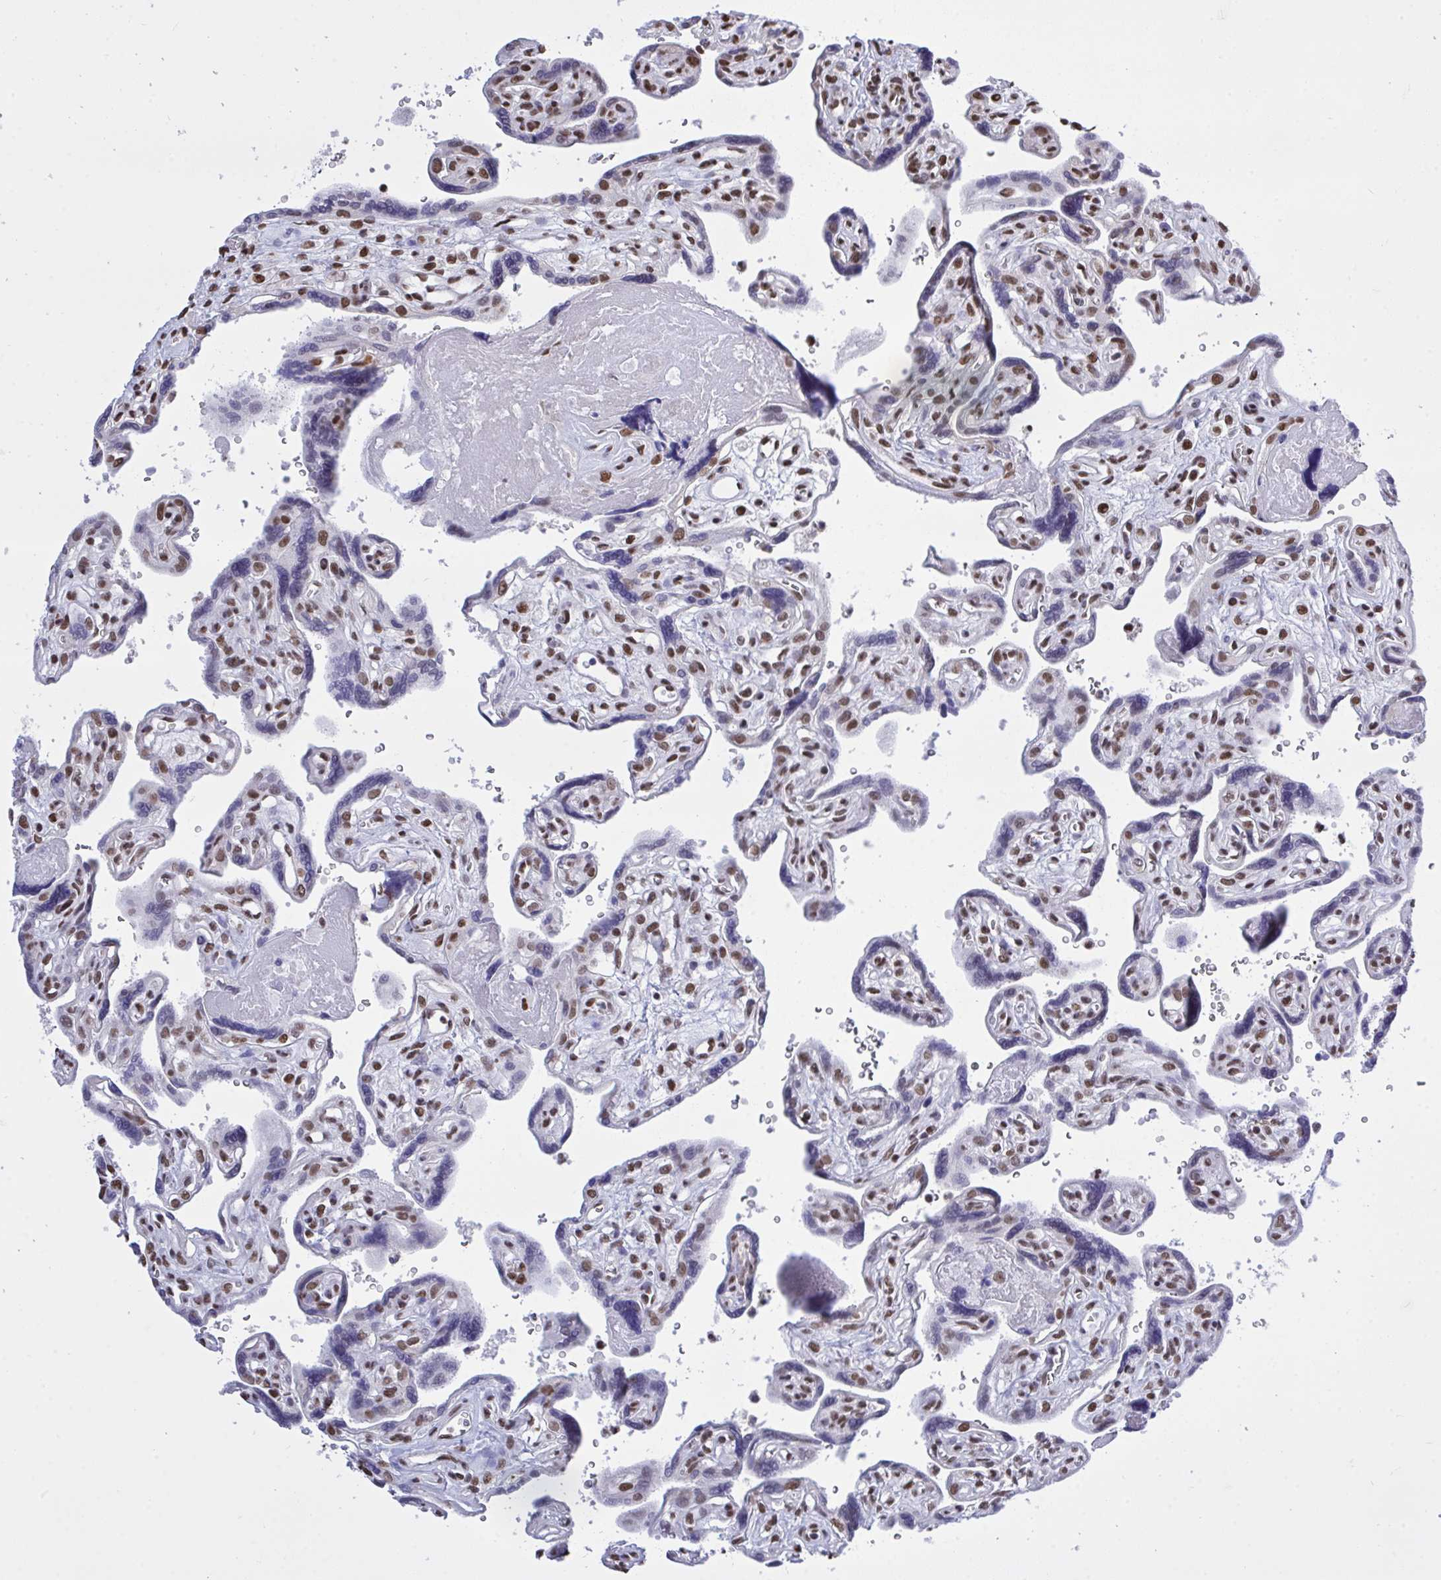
{"staining": {"intensity": "strong", "quantity": "25%-75%", "location": "nuclear"}, "tissue": "placenta", "cell_type": "Decidual cells", "image_type": "normal", "snomed": [{"axis": "morphology", "description": "Normal tissue, NOS"}, {"axis": "topography", "description": "Placenta"}], "caption": "Decidual cells show high levels of strong nuclear positivity in approximately 25%-75% of cells in normal human placenta. The protein is stained brown, and the nuclei are stained in blue (DAB (3,3'-diaminobenzidine) IHC with brightfield microscopy, high magnification).", "gene": "HNRNPDL", "patient": {"sex": "female", "age": 39}}